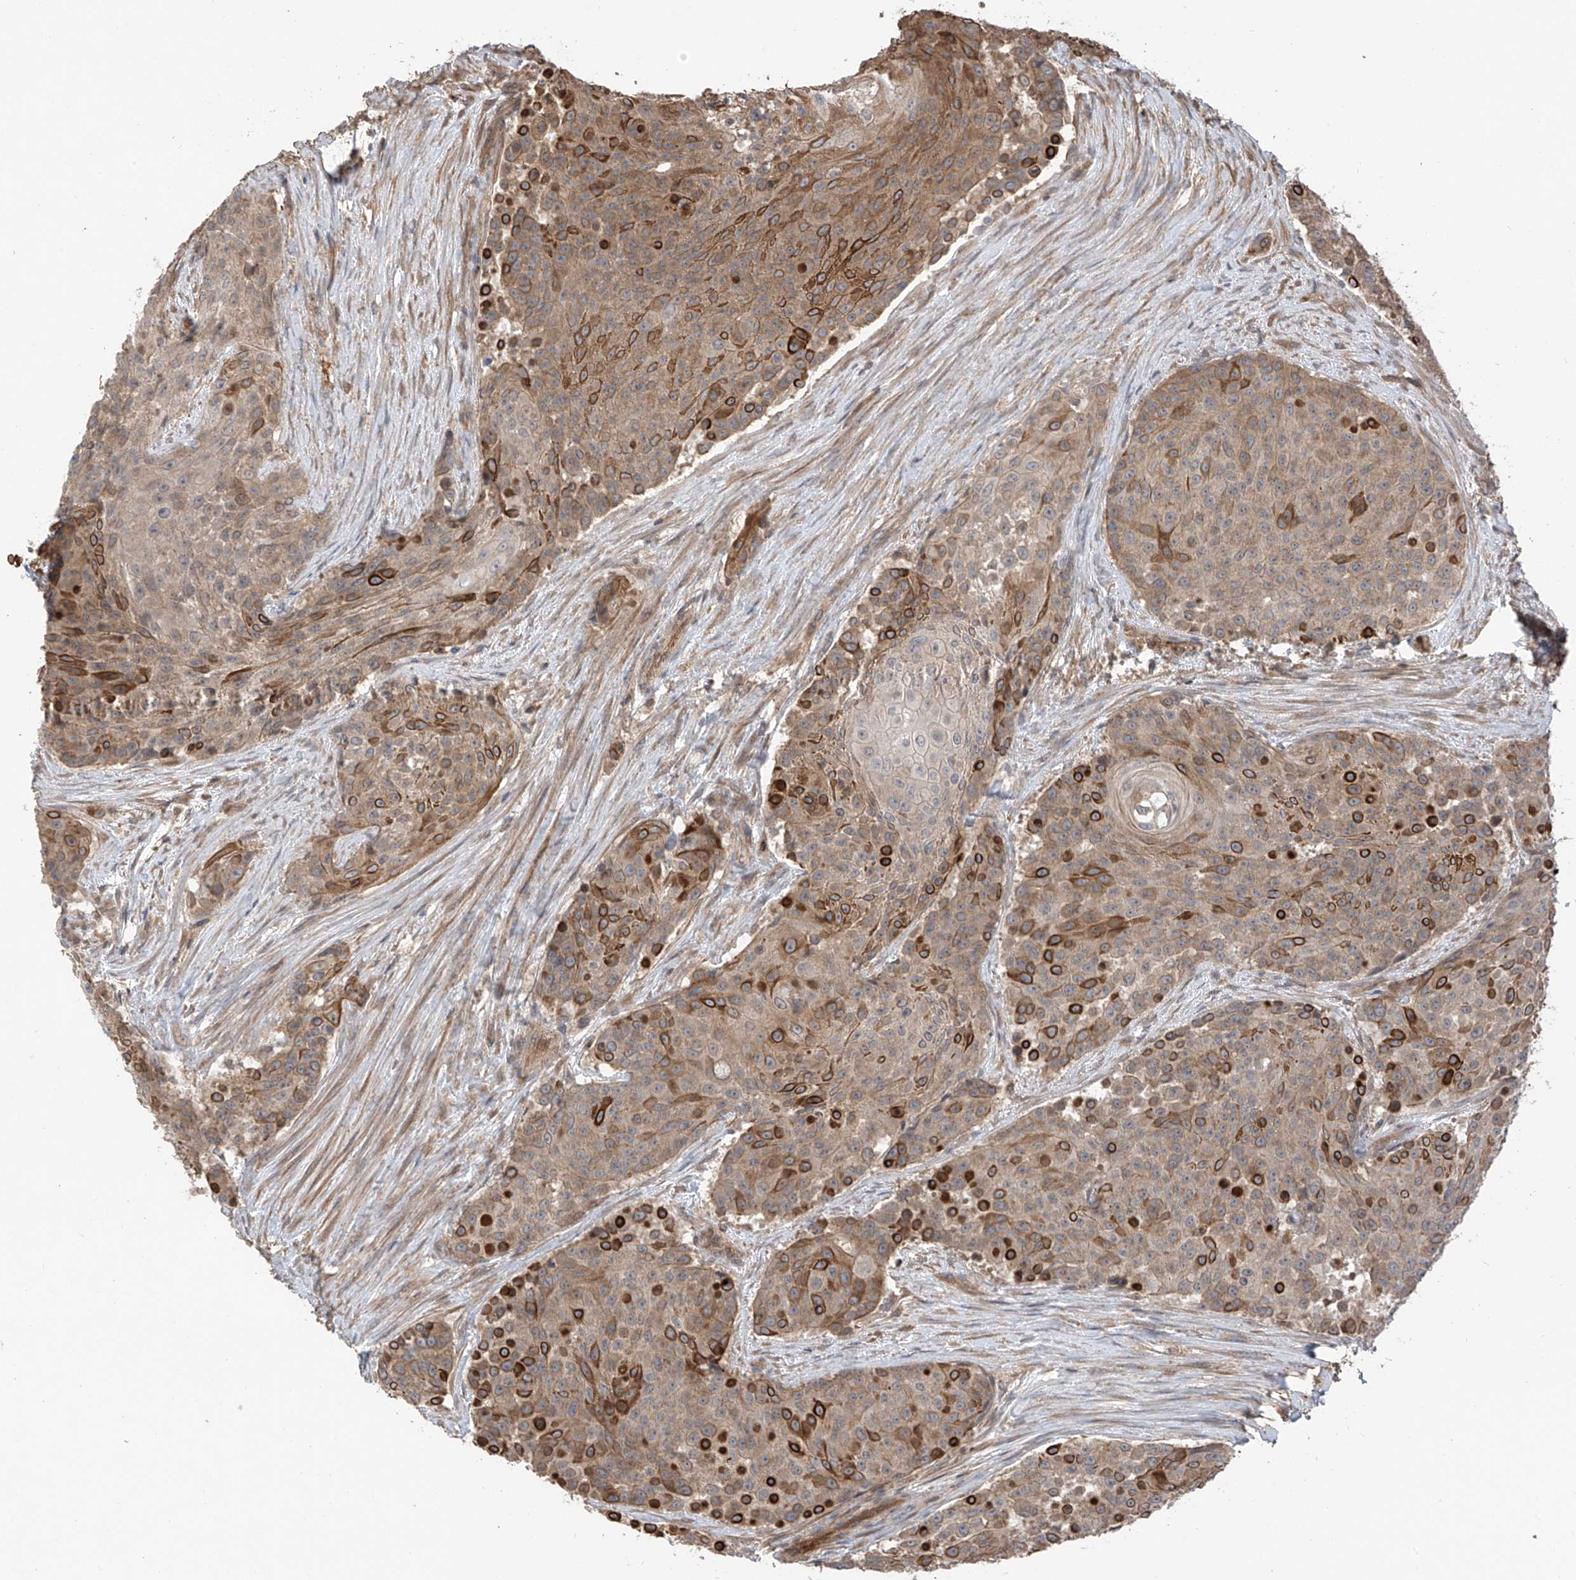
{"staining": {"intensity": "moderate", "quantity": ">75%", "location": "cytoplasmic/membranous"}, "tissue": "urothelial cancer", "cell_type": "Tumor cells", "image_type": "cancer", "snomed": [{"axis": "morphology", "description": "Urothelial carcinoma, High grade"}, {"axis": "topography", "description": "Urinary bladder"}], "caption": "Immunohistochemical staining of human urothelial cancer reveals medium levels of moderate cytoplasmic/membranous protein expression in approximately >75% of tumor cells.", "gene": "RPAIN", "patient": {"sex": "female", "age": 63}}